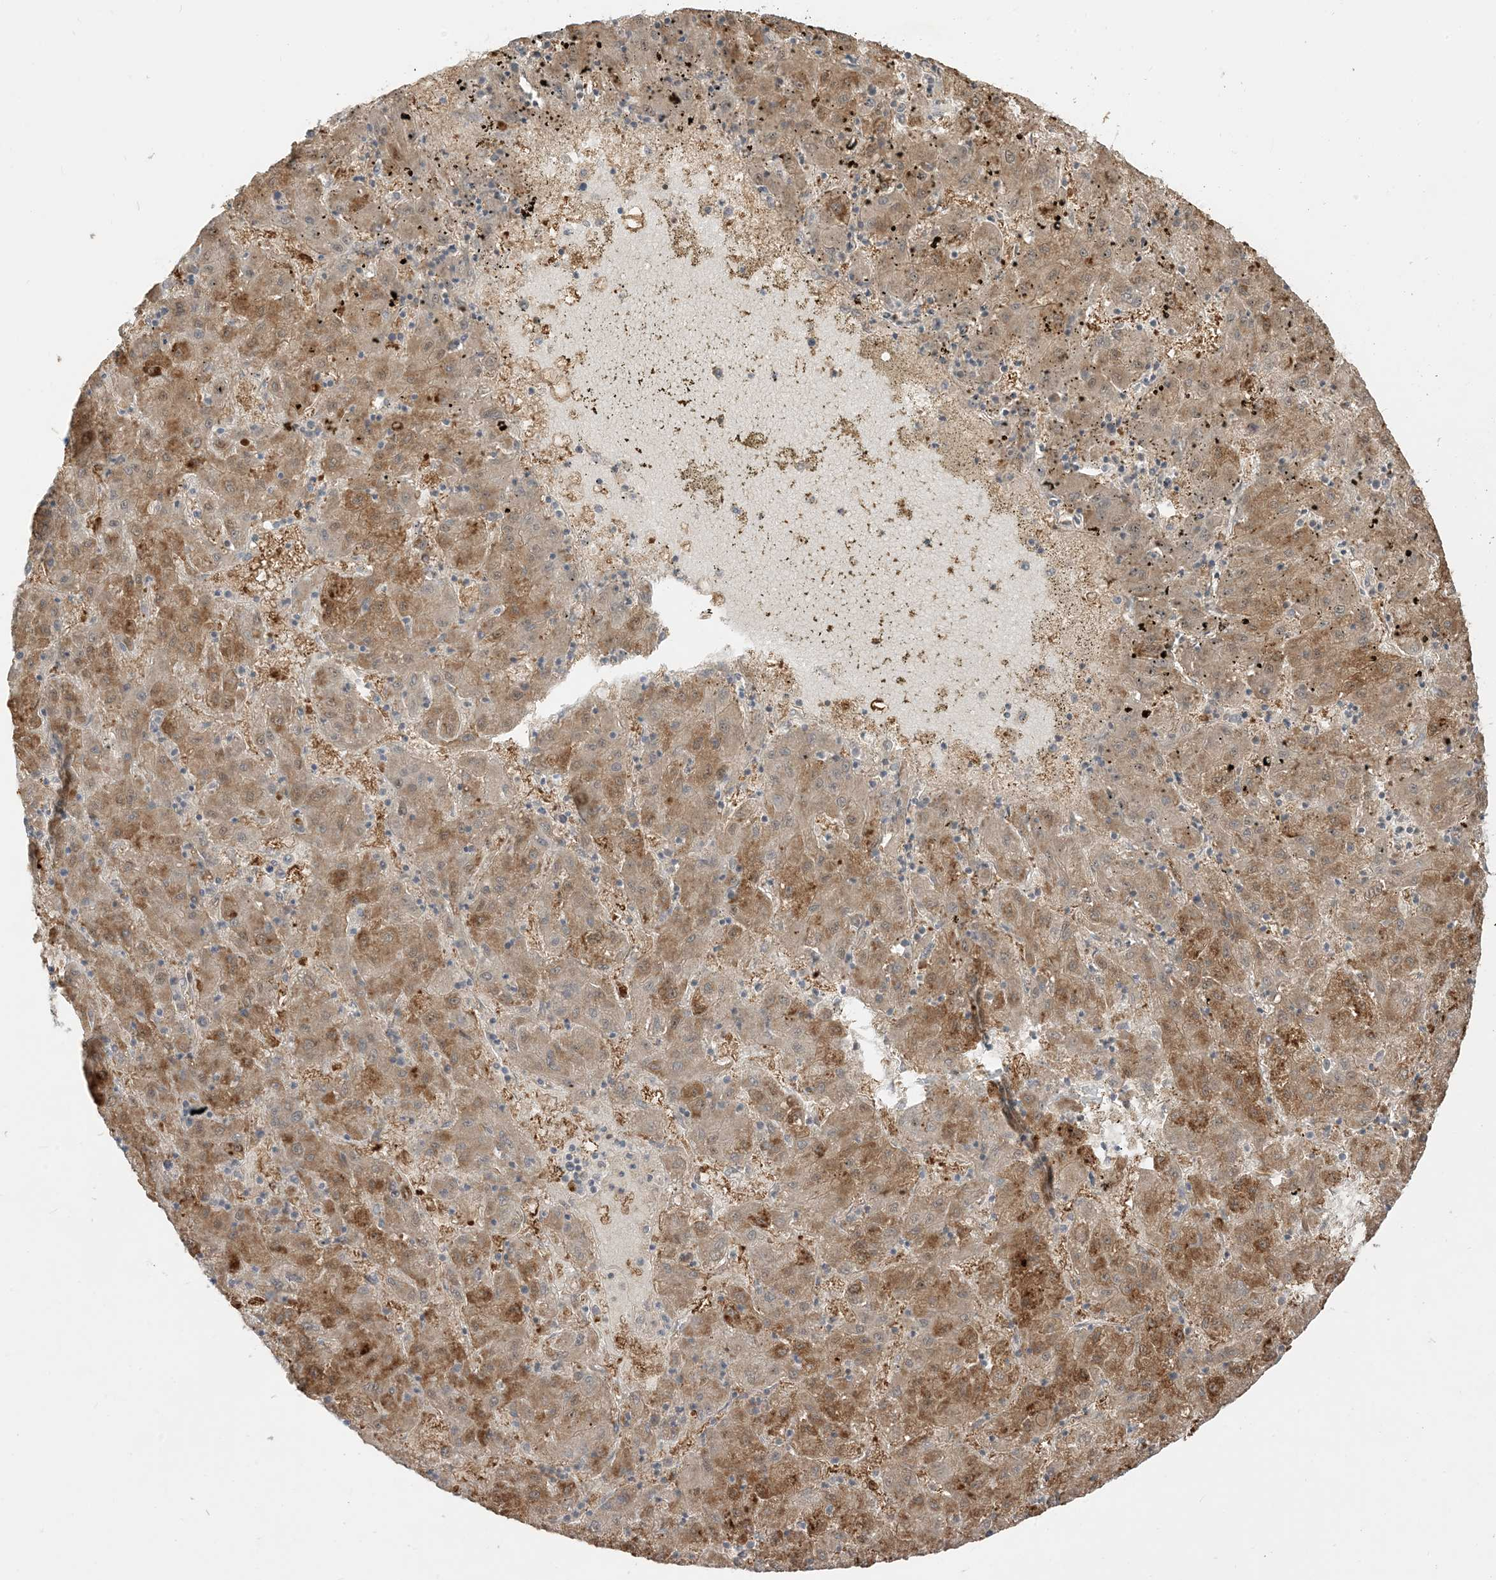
{"staining": {"intensity": "moderate", "quantity": "25%-75%", "location": "cytoplasmic/membranous"}, "tissue": "liver cancer", "cell_type": "Tumor cells", "image_type": "cancer", "snomed": [{"axis": "morphology", "description": "Carcinoma, Hepatocellular, NOS"}, {"axis": "topography", "description": "Liver"}], "caption": "Liver cancer (hepatocellular carcinoma) stained for a protein (brown) shows moderate cytoplasmic/membranous positive staining in about 25%-75% of tumor cells.", "gene": "TBCC", "patient": {"sex": "male", "age": 72}}